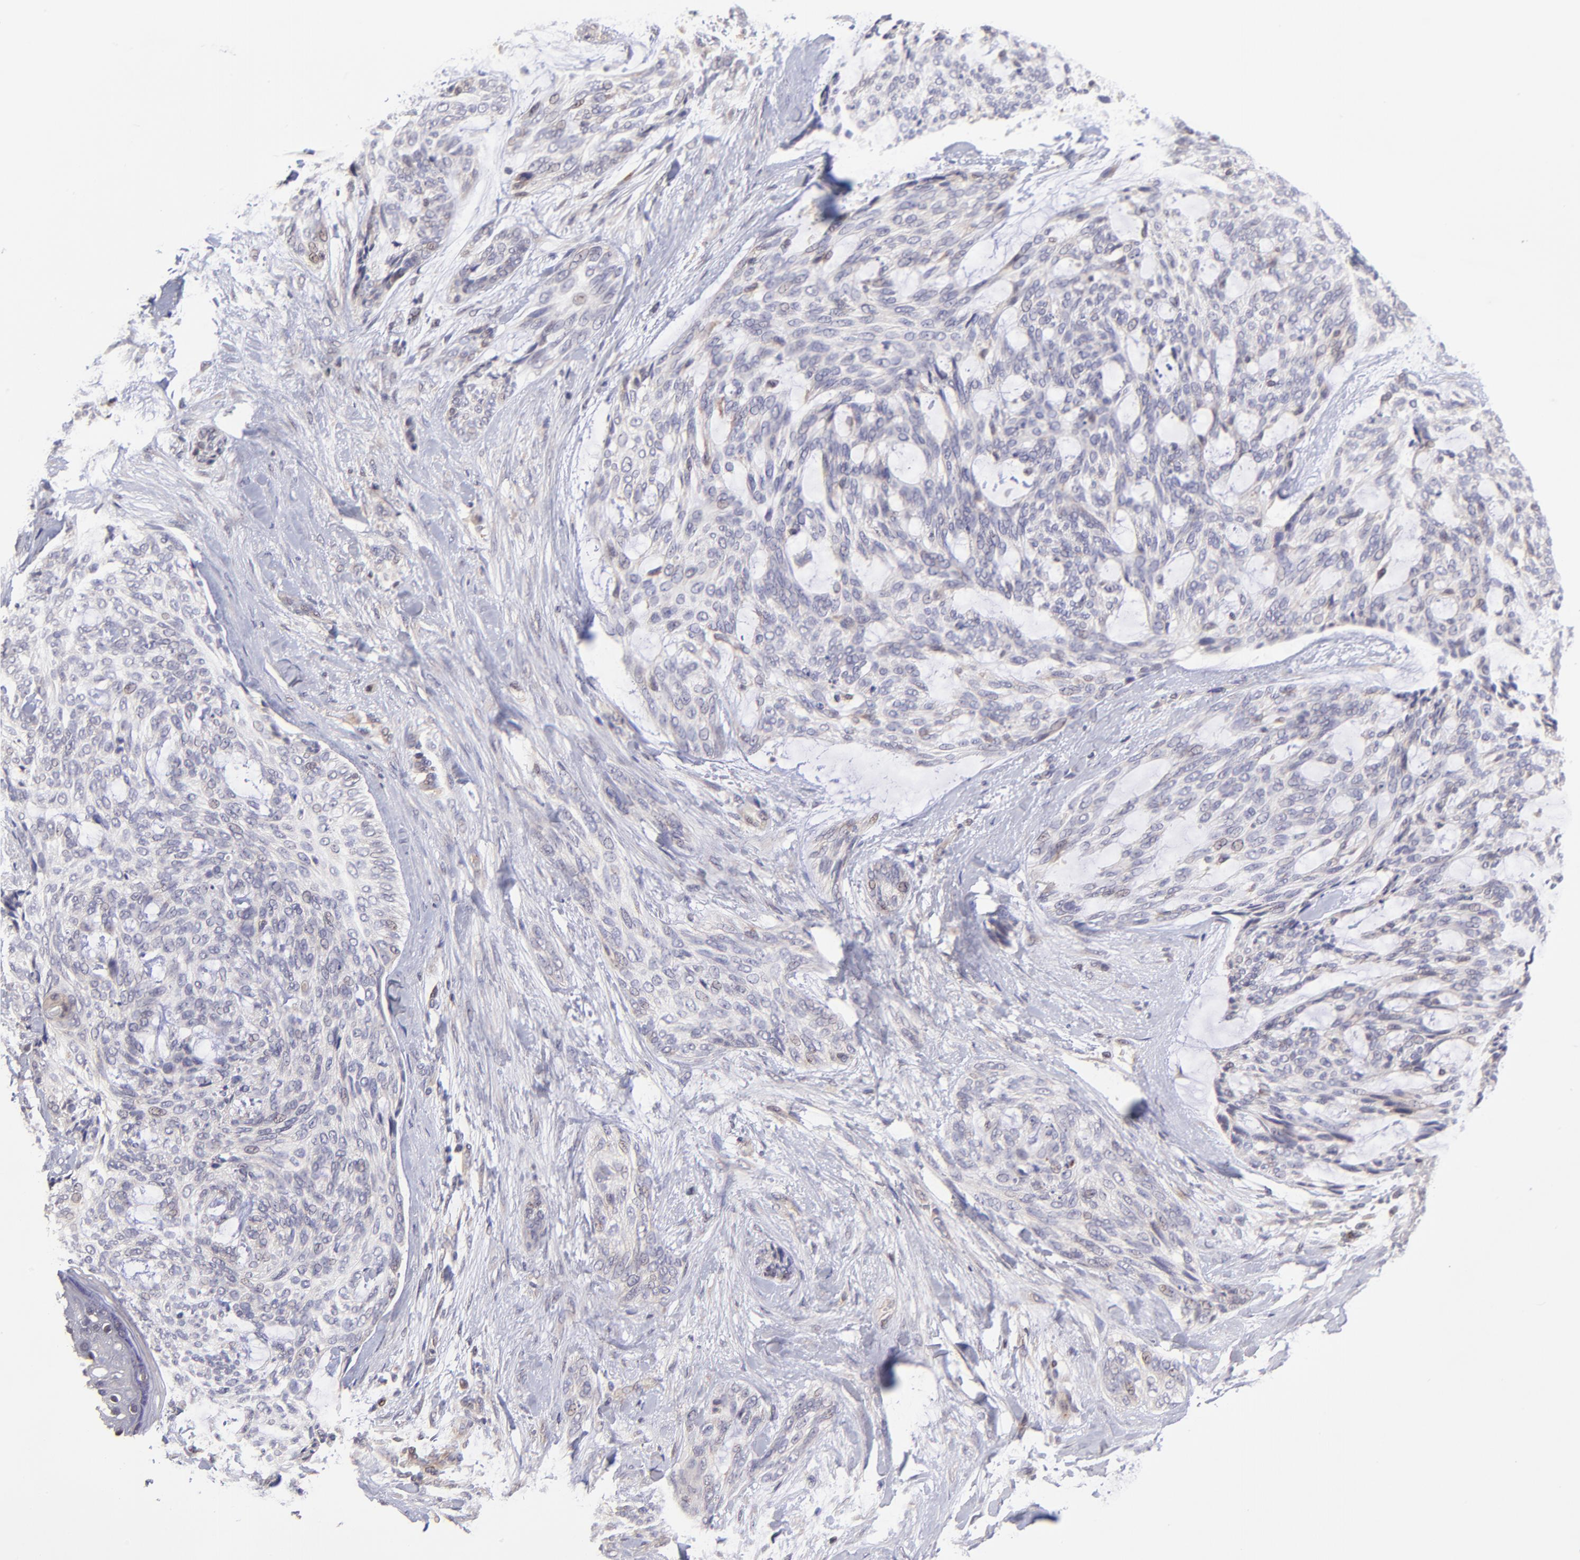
{"staining": {"intensity": "negative", "quantity": "none", "location": "none"}, "tissue": "skin cancer", "cell_type": "Tumor cells", "image_type": "cancer", "snomed": [{"axis": "morphology", "description": "Normal tissue, NOS"}, {"axis": "morphology", "description": "Basal cell carcinoma"}, {"axis": "topography", "description": "Skin"}], "caption": "Human skin cancer stained for a protein using immunohistochemistry (IHC) demonstrates no positivity in tumor cells.", "gene": "NSF", "patient": {"sex": "female", "age": 71}}